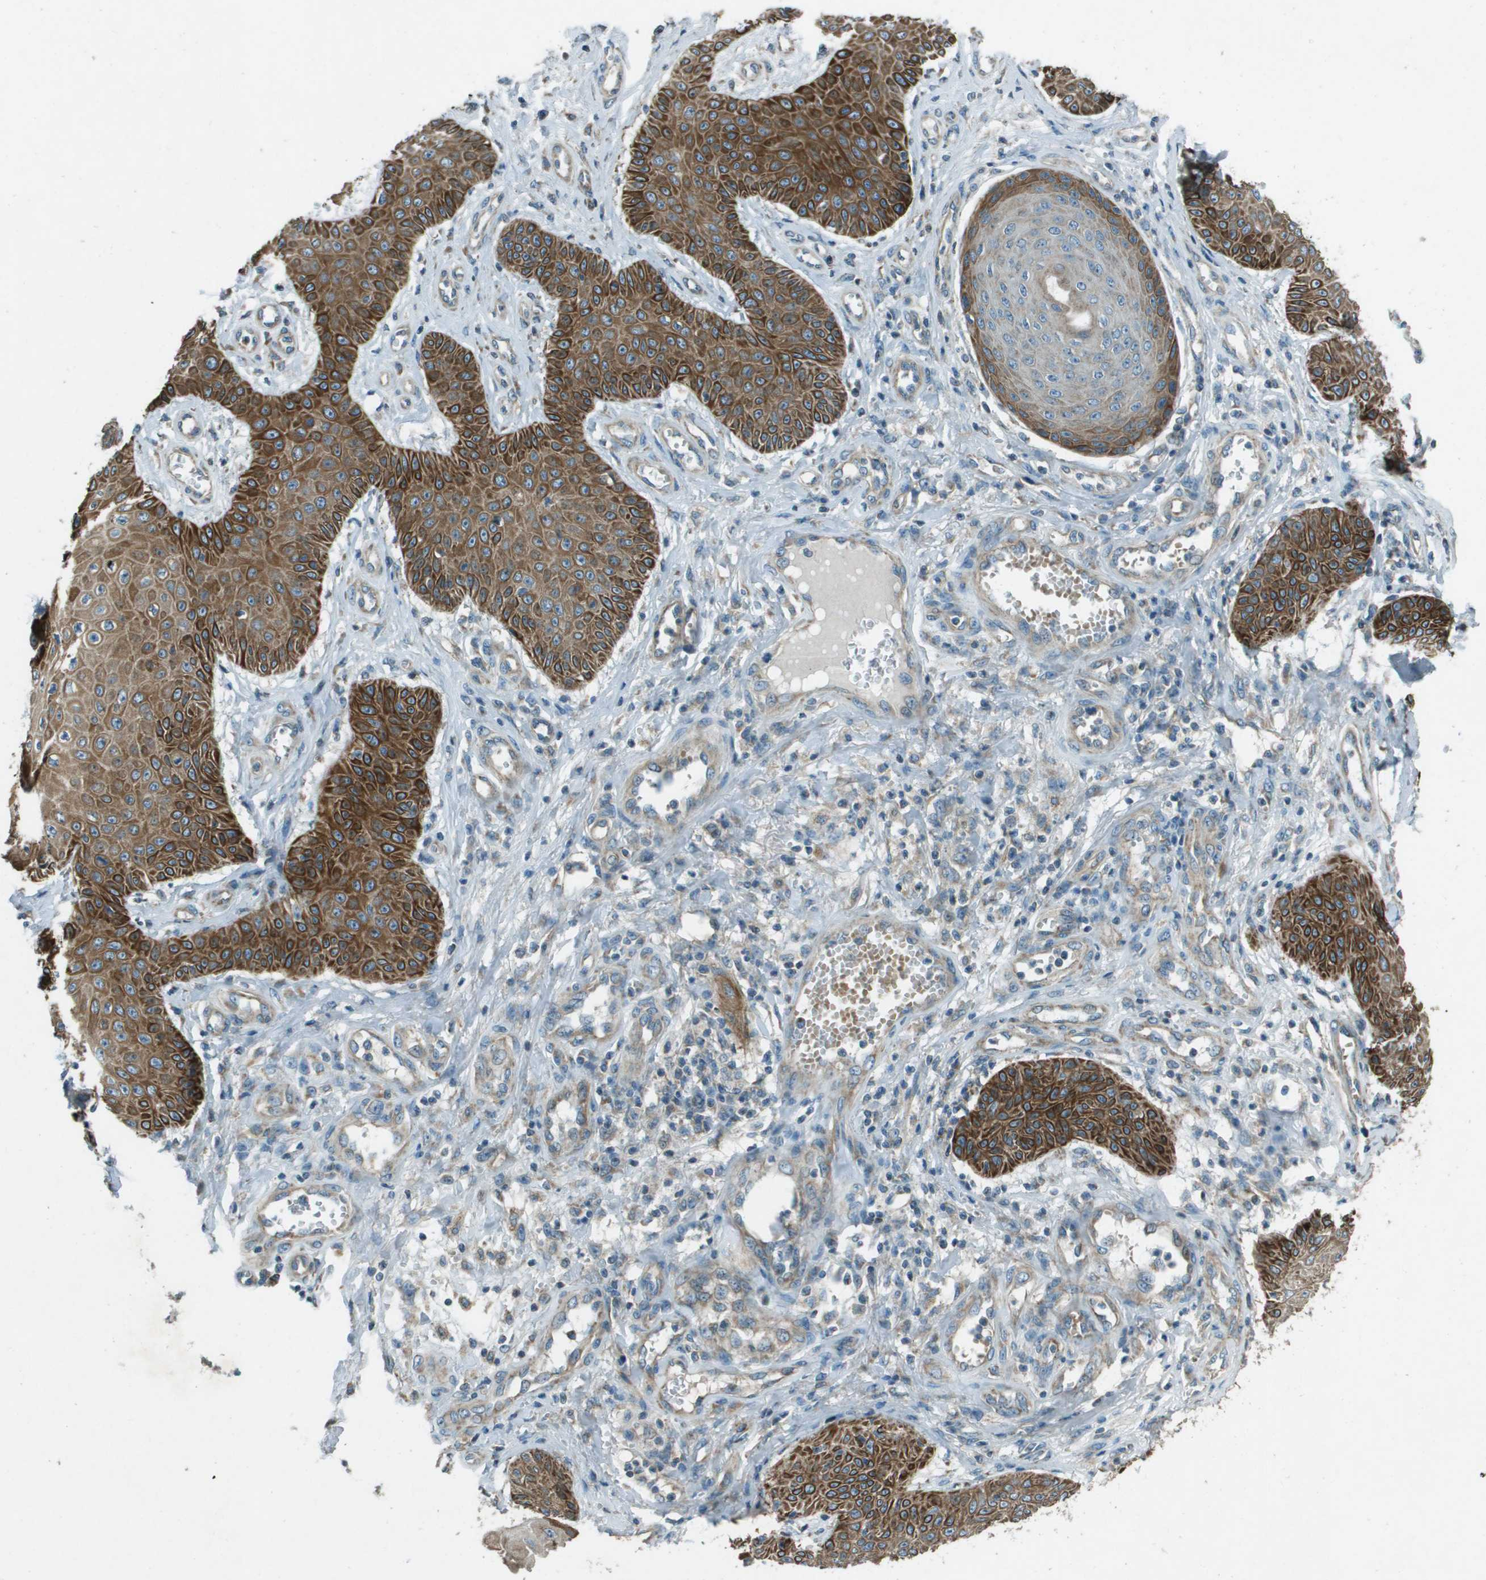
{"staining": {"intensity": "moderate", "quantity": ">75%", "location": "cytoplasmic/membranous"}, "tissue": "skin cancer", "cell_type": "Tumor cells", "image_type": "cancer", "snomed": [{"axis": "morphology", "description": "Squamous cell carcinoma, NOS"}, {"axis": "topography", "description": "Skin"}], "caption": "Immunohistochemical staining of human skin cancer reveals moderate cytoplasmic/membranous protein expression in approximately >75% of tumor cells. The protein of interest is stained brown, and the nuclei are stained in blue (DAB IHC with brightfield microscopy, high magnification).", "gene": "MIGA1", "patient": {"sex": "male", "age": 74}}